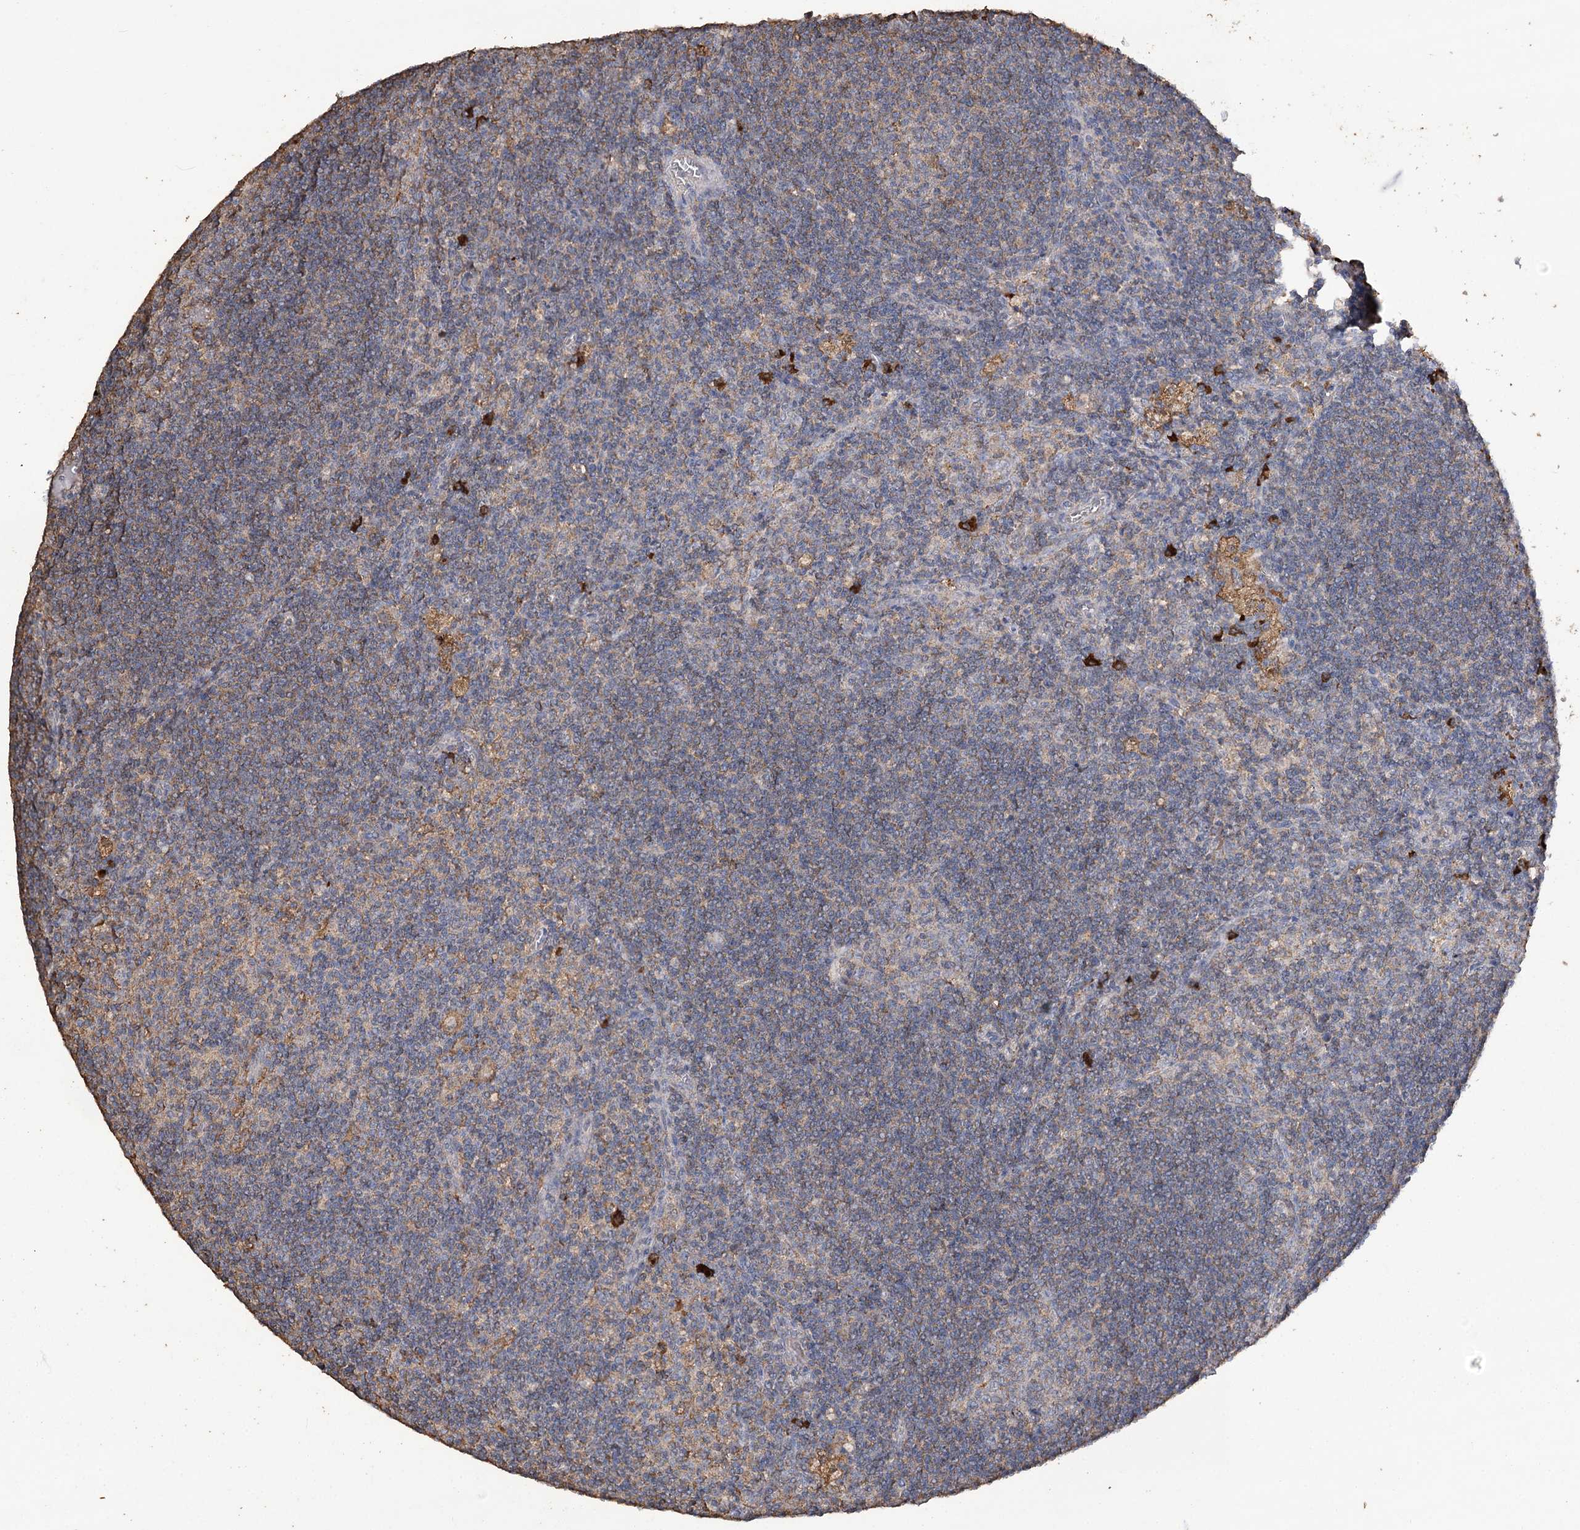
{"staining": {"intensity": "negative", "quantity": "none", "location": "none"}, "tissue": "lymph node", "cell_type": "Germinal center cells", "image_type": "normal", "snomed": [{"axis": "morphology", "description": "Normal tissue, NOS"}, {"axis": "topography", "description": "Lymph node"}], "caption": "Immunohistochemical staining of benign human lymph node reveals no significant staining in germinal center cells.", "gene": "IREB2", "patient": {"sex": "male", "age": 69}}